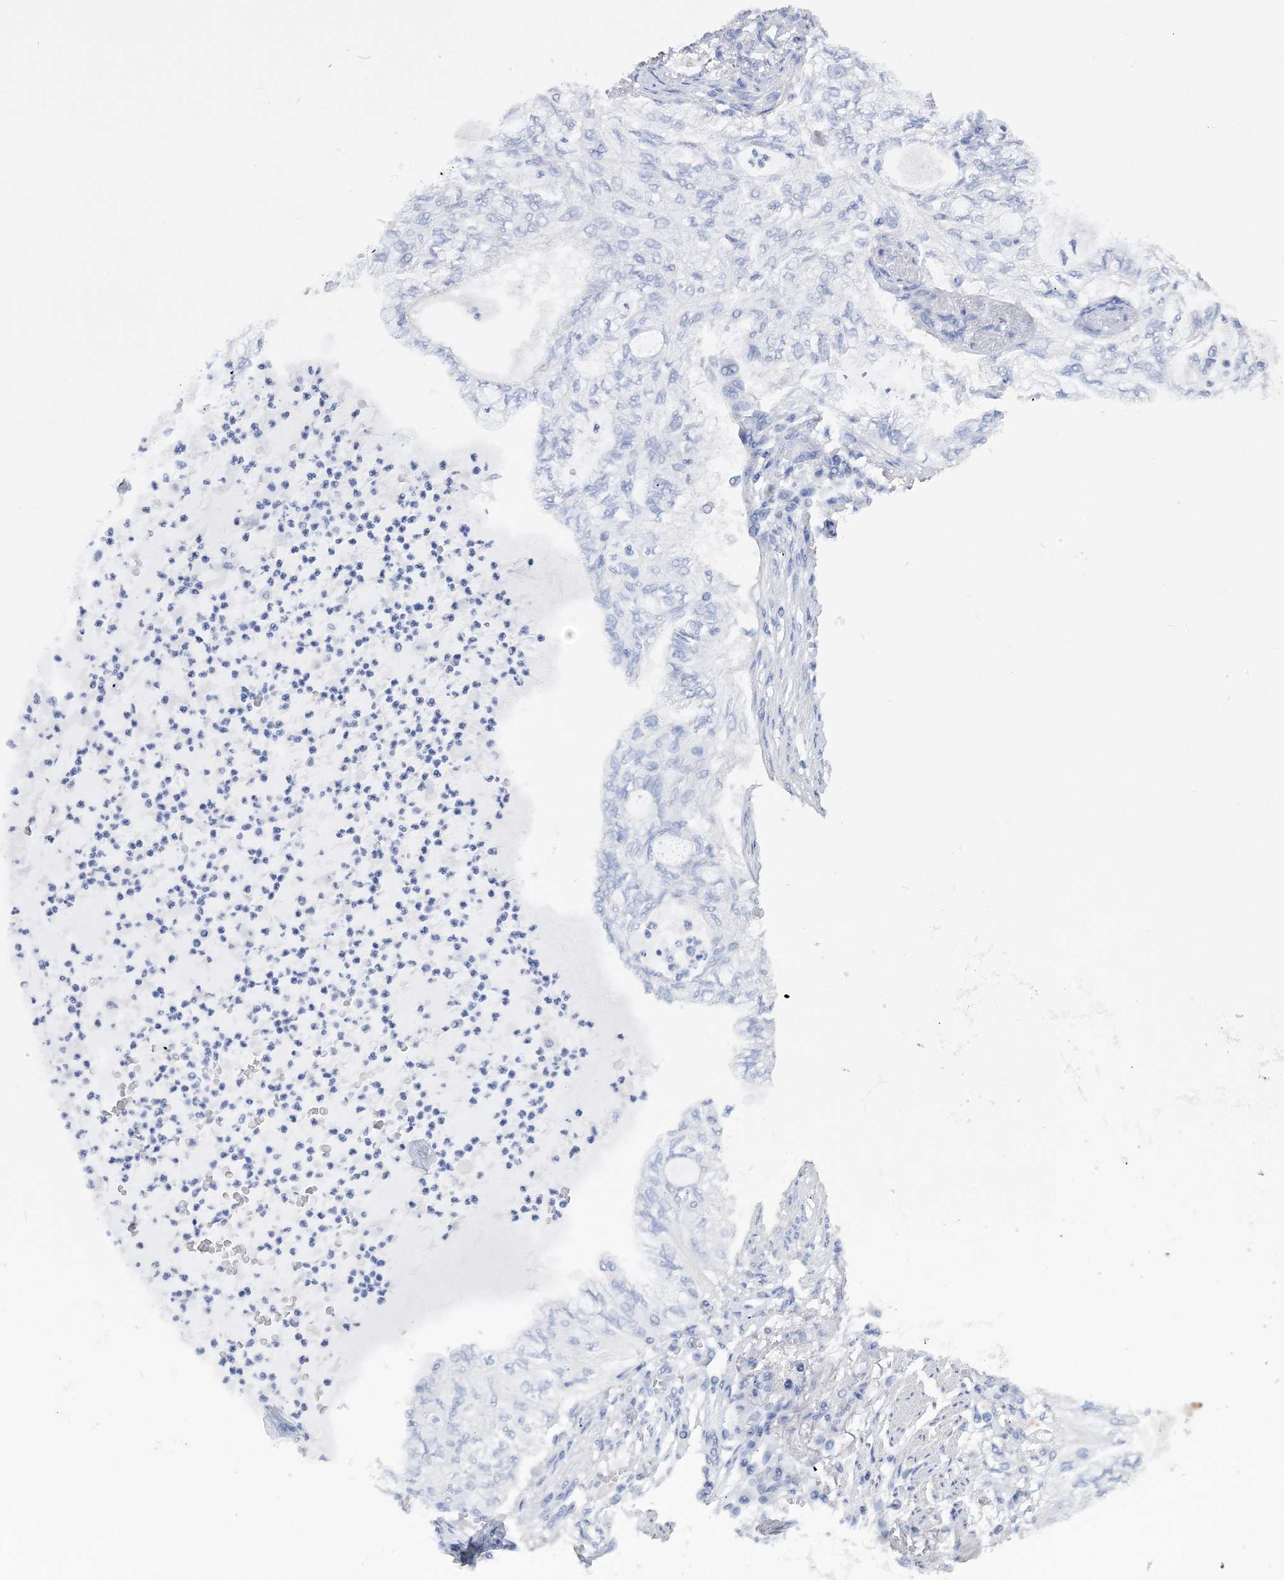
{"staining": {"intensity": "negative", "quantity": "none", "location": "none"}, "tissue": "lung cancer", "cell_type": "Tumor cells", "image_type": "cancer", "snomed": [{"axis": "morphology", "description": "Adenocarcinoma, NOS"}, {"axis": "topography", "description": "Lung"}], "caption": "A photomicrograph of human lung cancer (adenocarcinoma) is negative for staining in tumor cells.", "gene": "SLFN14", "patient": {"sex": "female", "age": 70}}